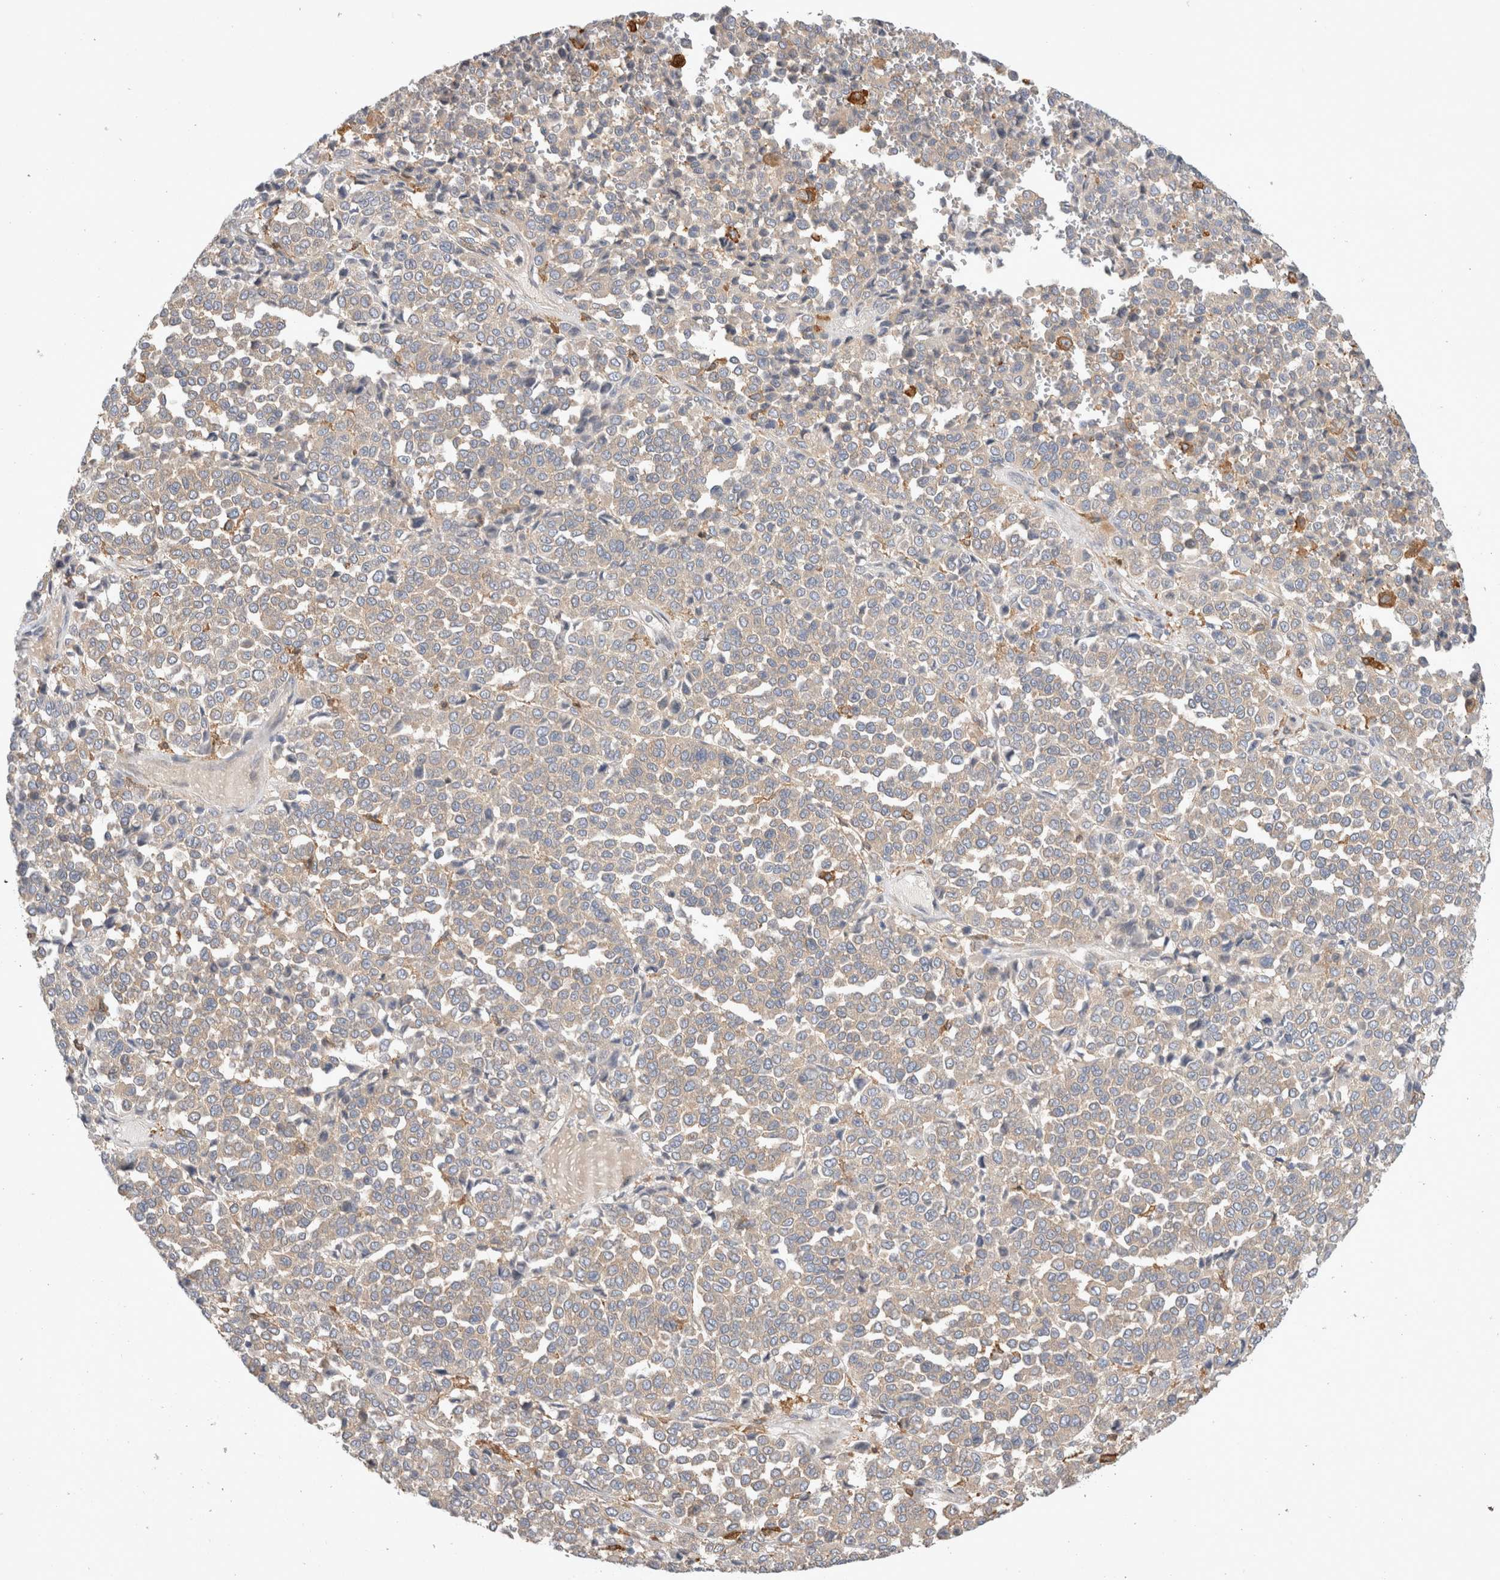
{"staining": {"intensity": "weak", "quantity": ">75%", "location": "cytoplasmic/membranous"}, "tissue": "melanoma", "cell_type": "Tumor cells", "image_type": "cancer", "snomed": [{"axis": "morphology", "description": "Malignant melanoma, Metastatic site"}, {"axis": "topography", "description": "Pancreas"}], "caption": "Weak cytoplasmic/membranous protein positivity is identified in about >75% of tumor cells in malignant melanoma (metastatic site).", "gene": "CDCA7L", "patient": {"sex": "female", "age": 30}}